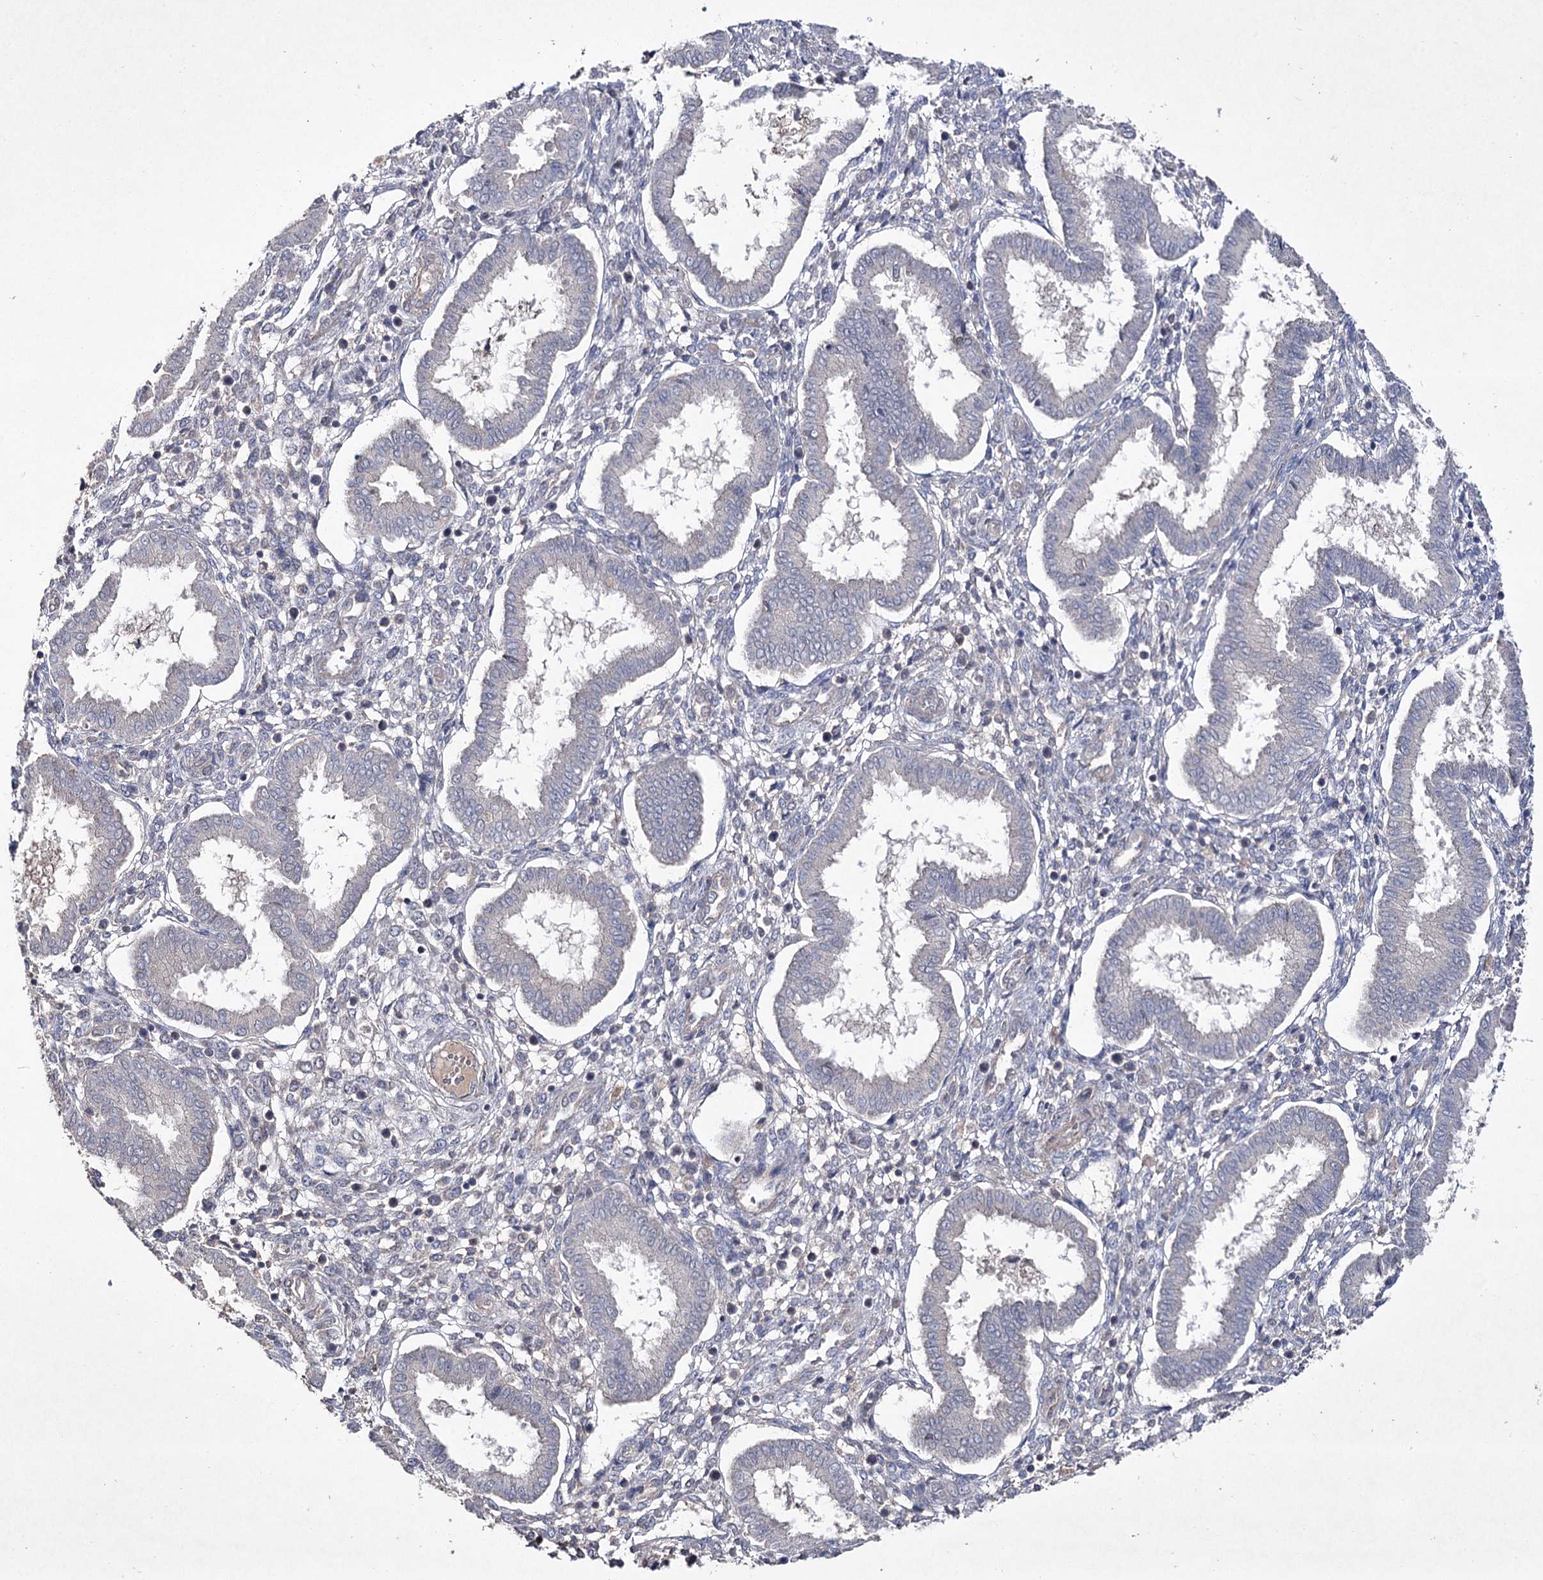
{"staining": {"intensity": "negative", "quantity": "none", "location": "none"}, "tissue": "endometrium", "cell_type": "Cells in endometrial stroma", "image_type": "normal", "snomed": [{"axis": "morphology", "description": "Normal tissue, NOS"}, {"axis": "topography", "description": "Endometrium"}], "caption": "High magnification brightfield microscopy of normal endometrium stained with DAB (brown) and counterstained with hematoxylin (blue): cells in endometrial stroma show no significant expression.", "gene": "SEMA4G", "patient": {"sex": "female", "age": 24}}